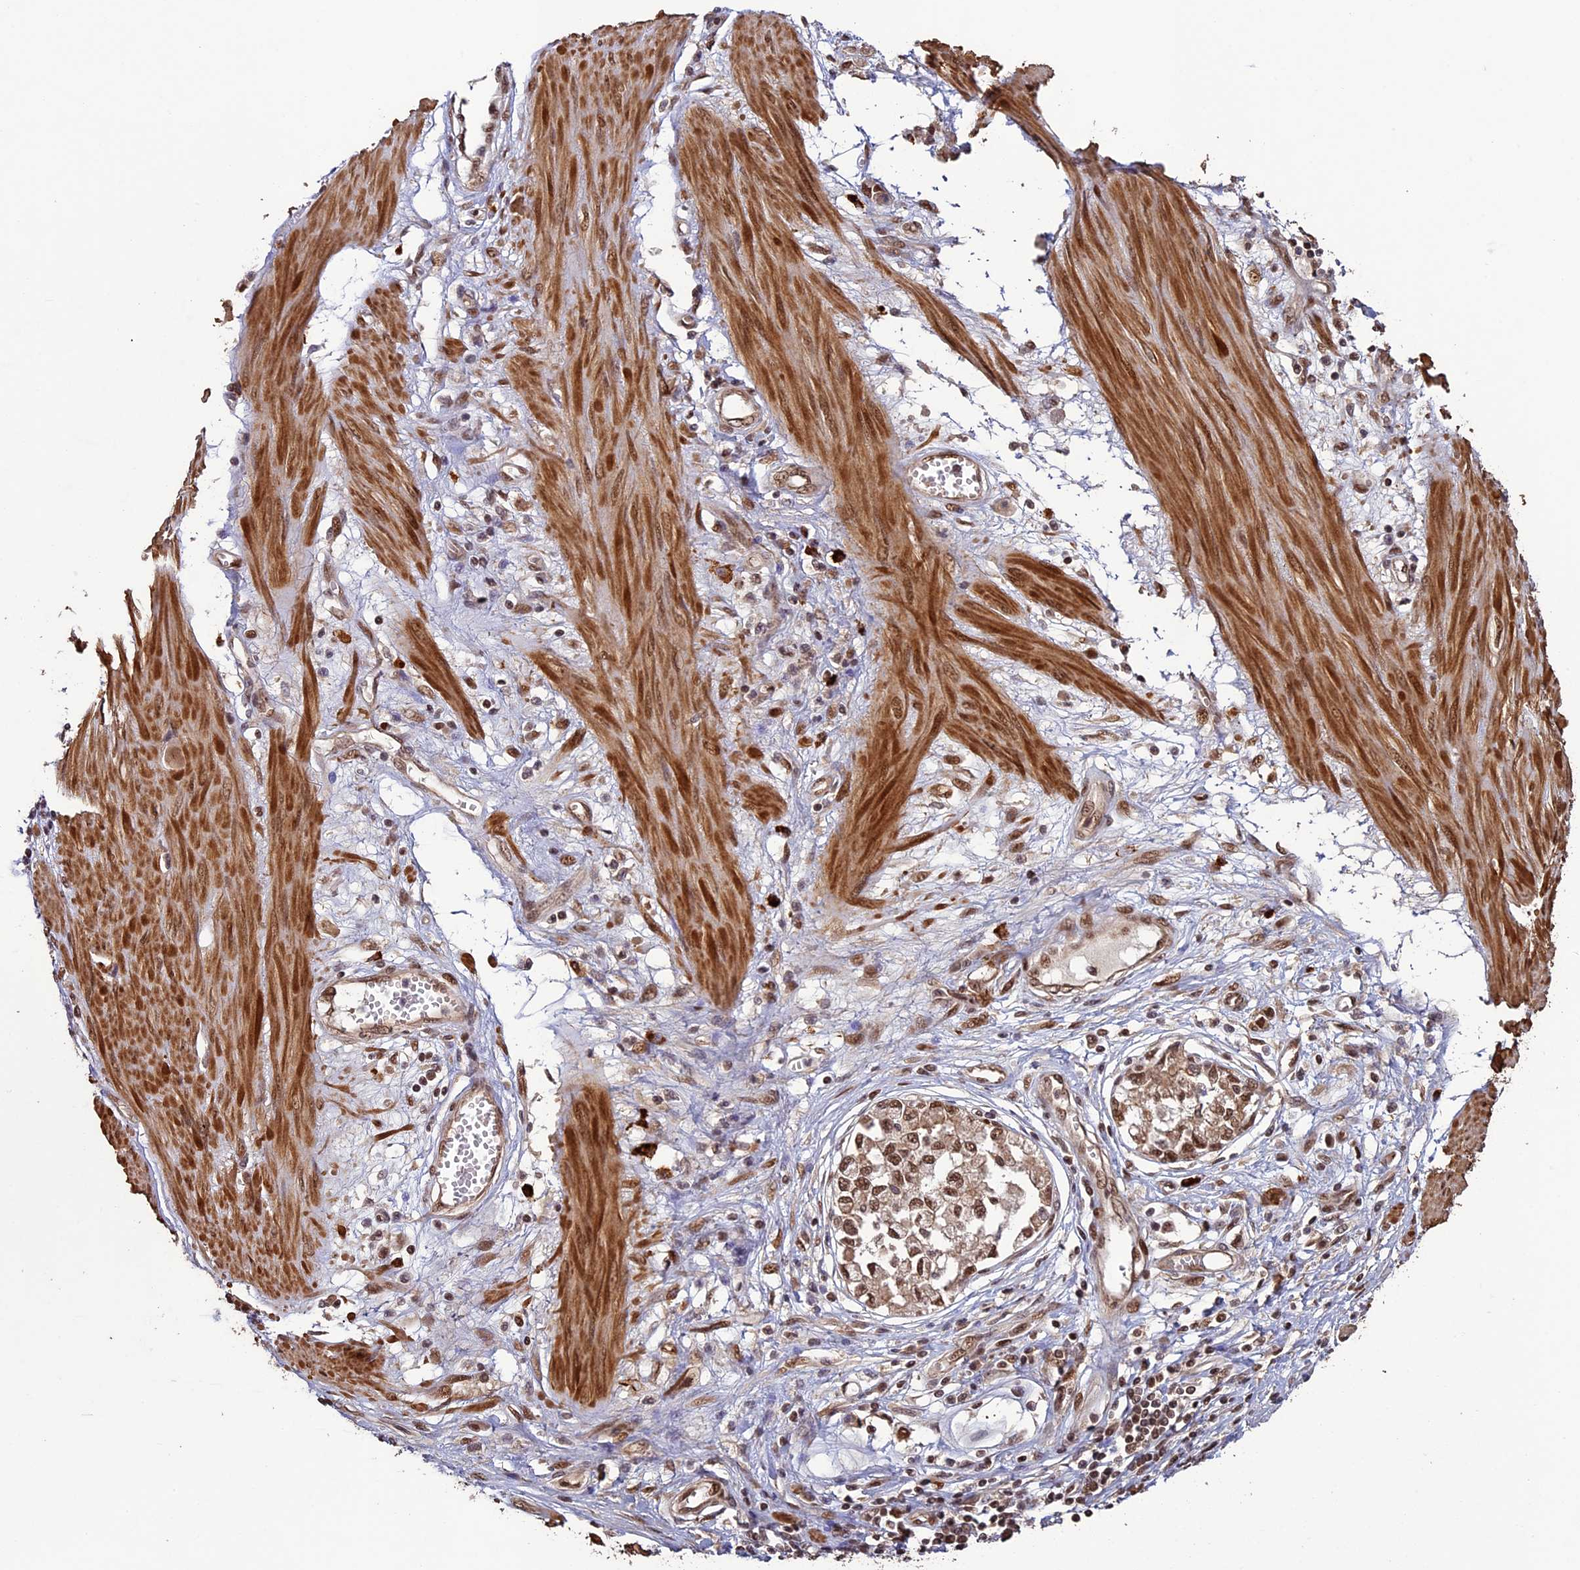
{"staining": {"intensity": "moderate", "quantity": ">75%", "location": "cytoplasmic/membranous,nuclear"}, "tissue": "stomach cancer", "cell_type": "Tumor cells", "image_type": "cancer", "snomed": [{"axis": "morphology", "description": "Adenocarcinoma, NOS"}, {"axis": "topography", "description": "Stomach"}], "caption": "Human adenocarcinoma (stomach) stained for a protein (brown) exhibits moderate cytoplasmic/membranous and nuclear positive staining in about >75% of tumor cells.", "gene": "NAE1", "patient": {"sex": "female", "age": 76}}